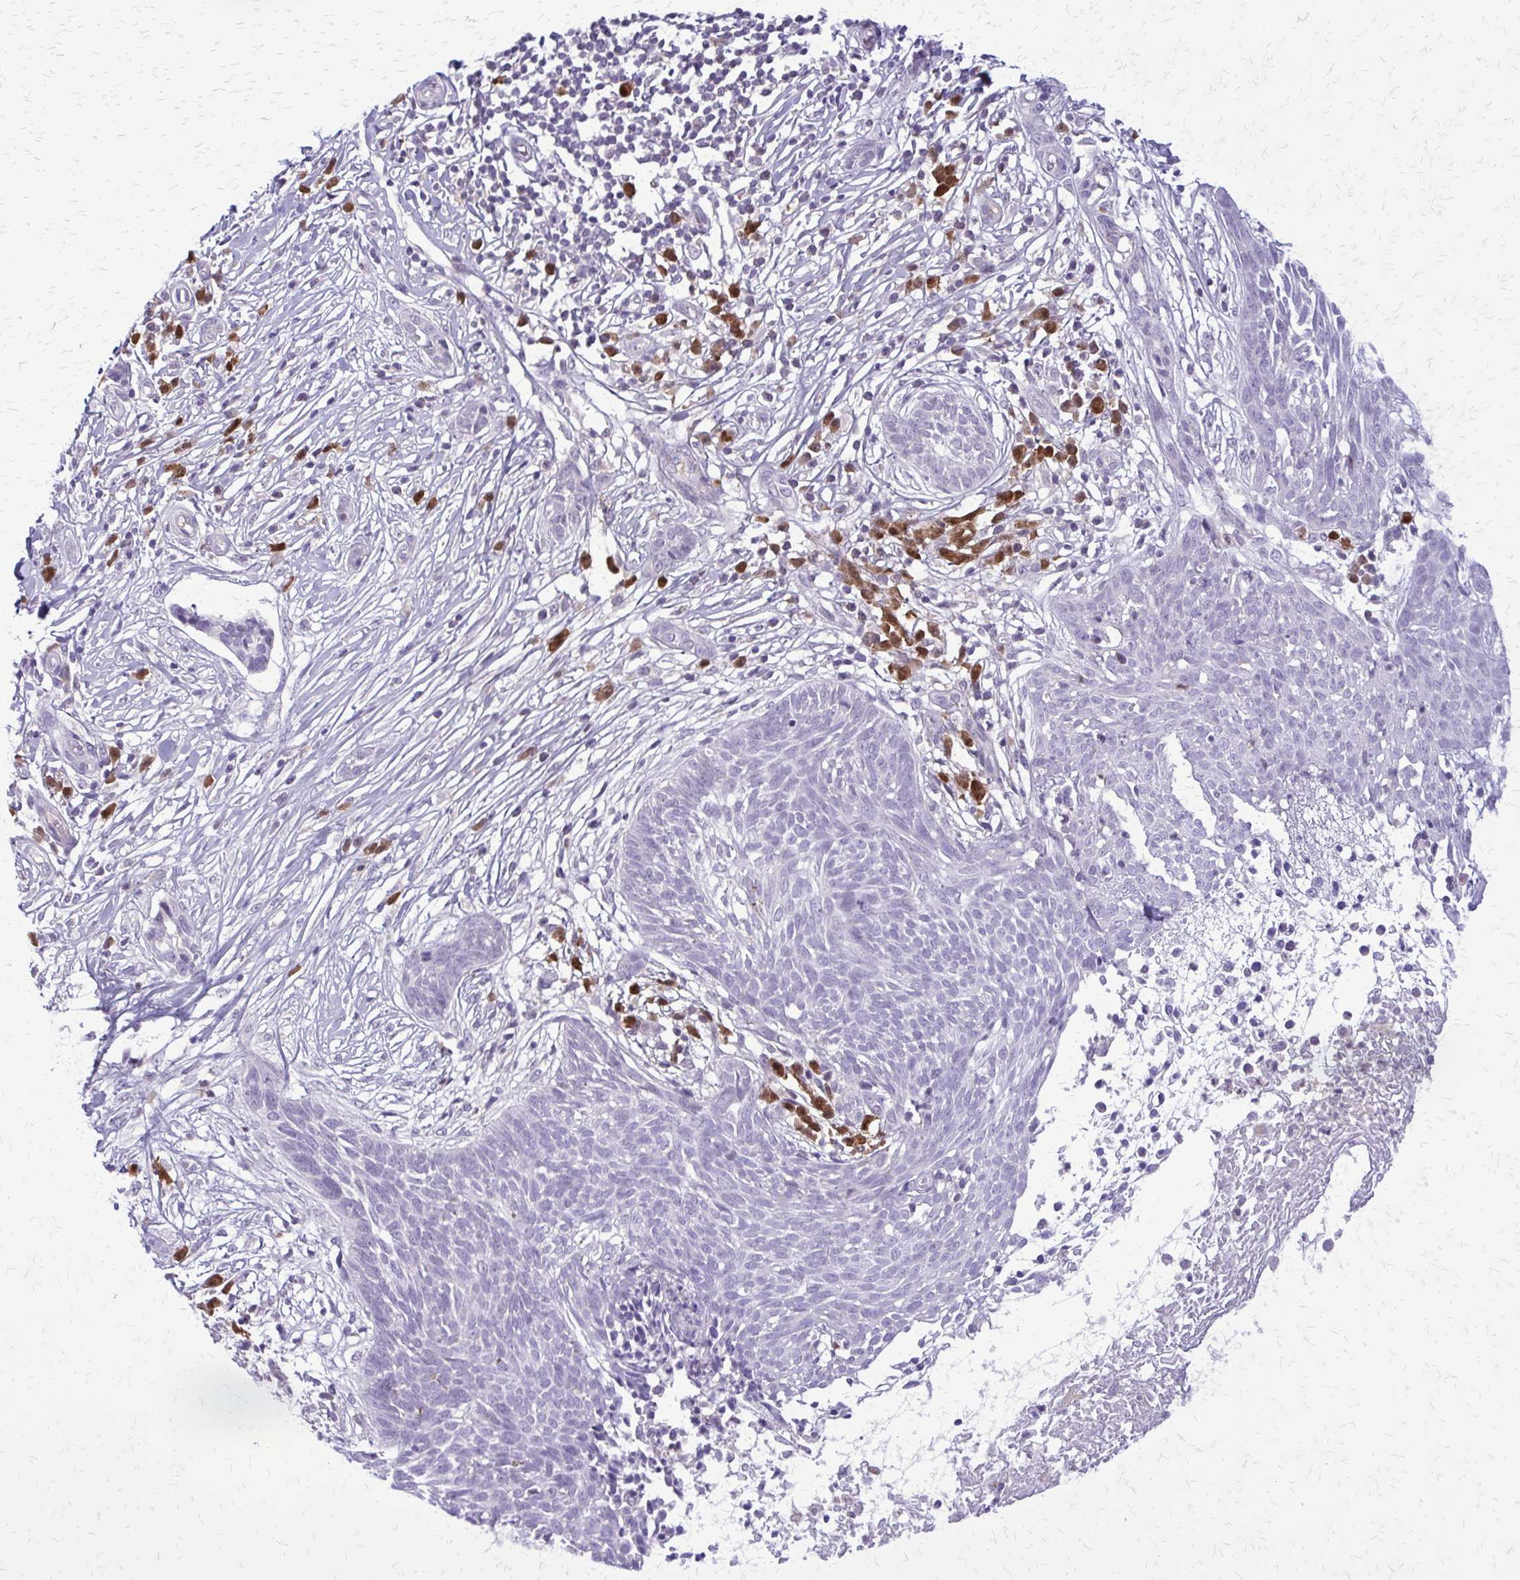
{"staining": {"intensity": "negative", "quantity": "none", "location": "none"}, "tissue": "skin cancer", "cell_type": "Tumor cells", "image_type": "cancer", "snomed": [{"axis": "morphology", "description": "Basal cell carcinoma"}, {"axis": "topography", "description": "Skin"}, {"axis": "topography", "description": "Skin, foot"}], "caption": "There is no significant positivity in tumor cells of skin cancer.", "gene": "GLRX", "patient": {"sex": "female", "age": 86}}